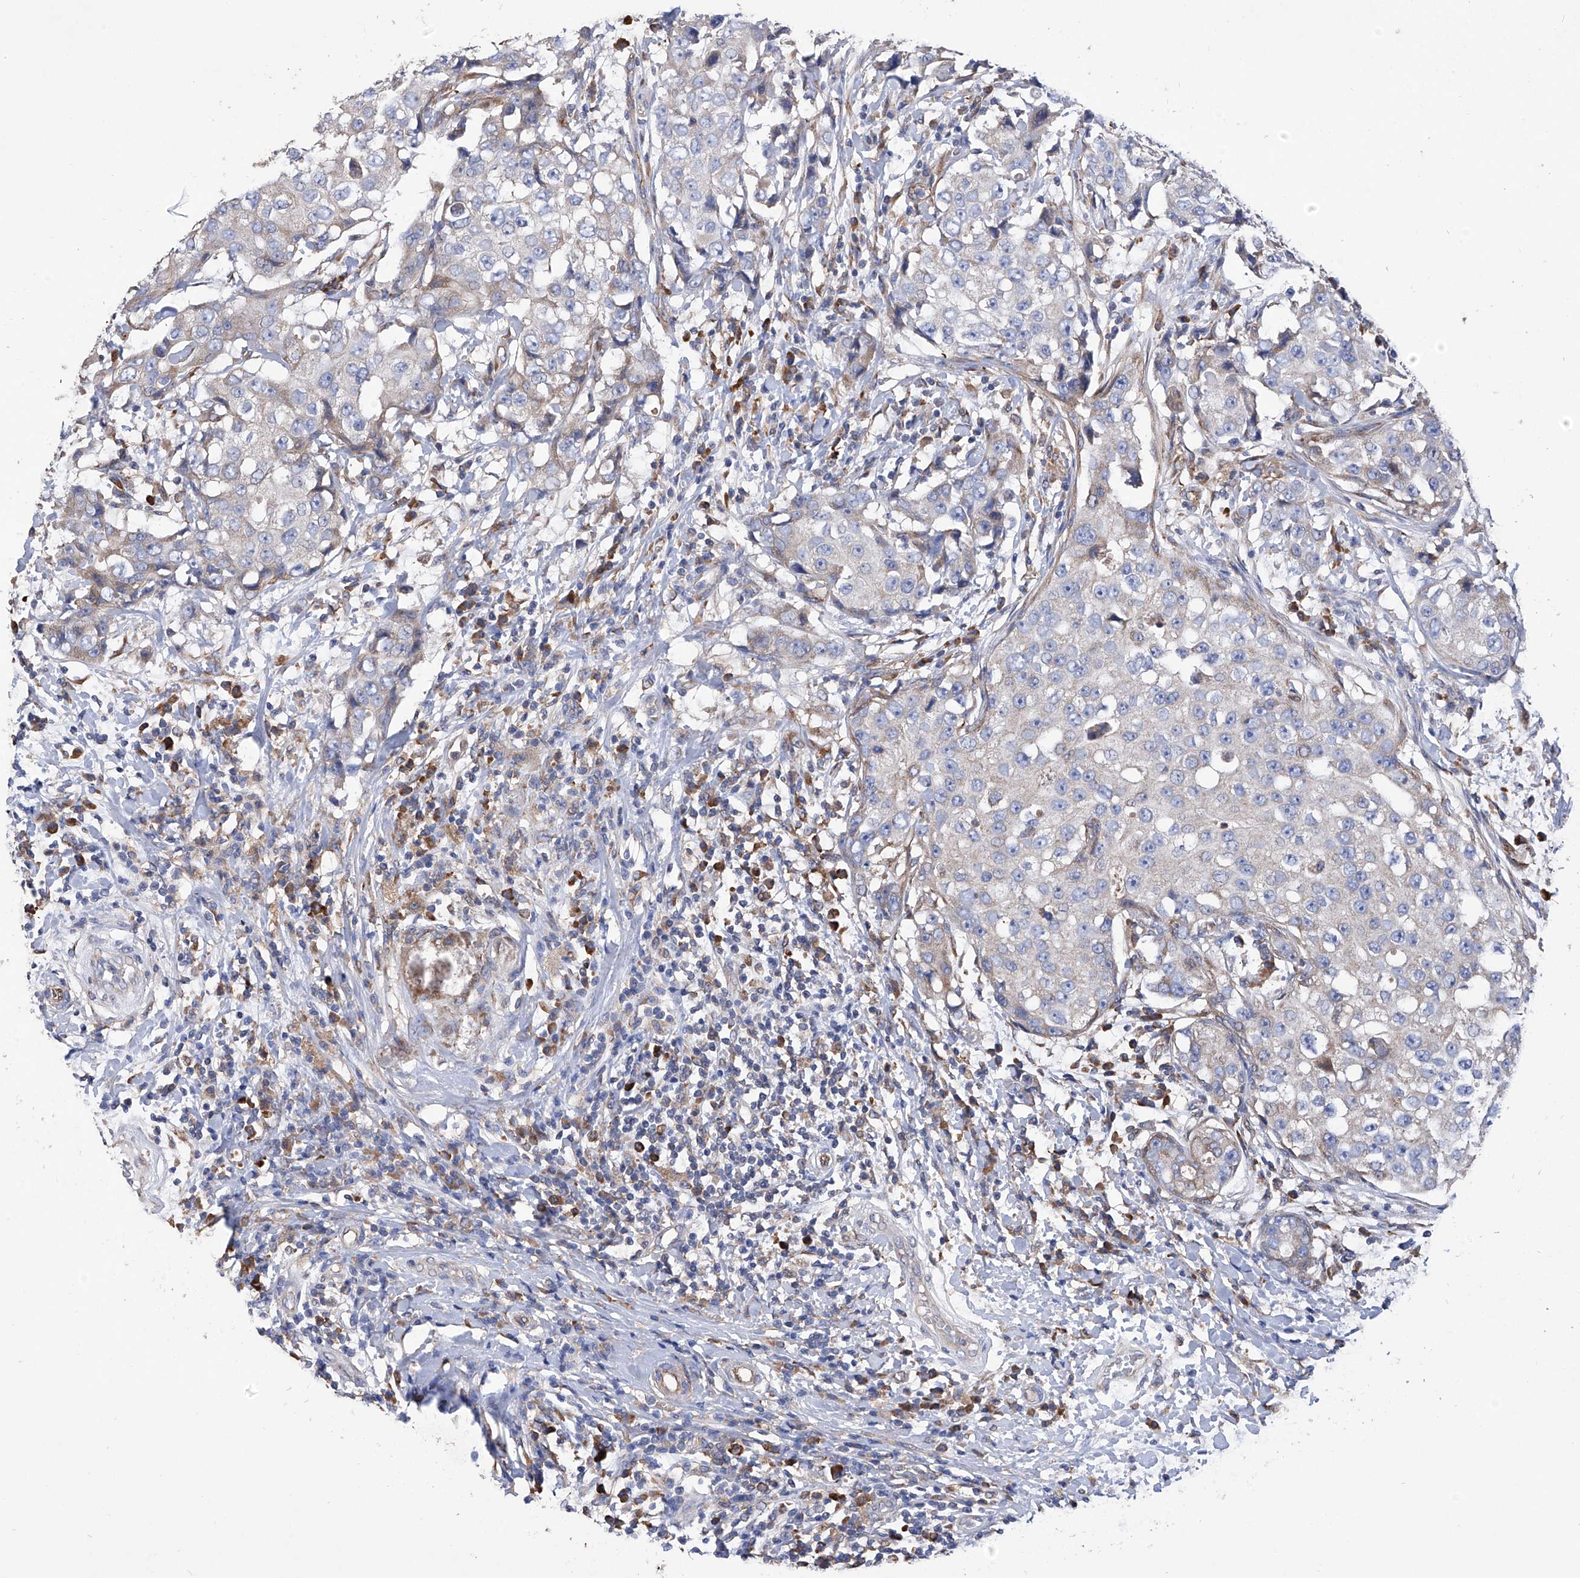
{"staining": {"intensity": "weak", "quantity": "<25%", "location": "cytoplasmic/membranous"}, "tissue": "breast cancer", "cell_type": "Tumor cells", "image_type": "cancer", "snomed": [{"axis": "morphology", "description": "Duct carcinoma"}, {"axis": "topography", "description": "Breast"}], "caption": "Tumor cells are negative for protein expression in human breast cancer.", "gene": "INPP5B", "patient": {"sex": "female", "age": 27}}